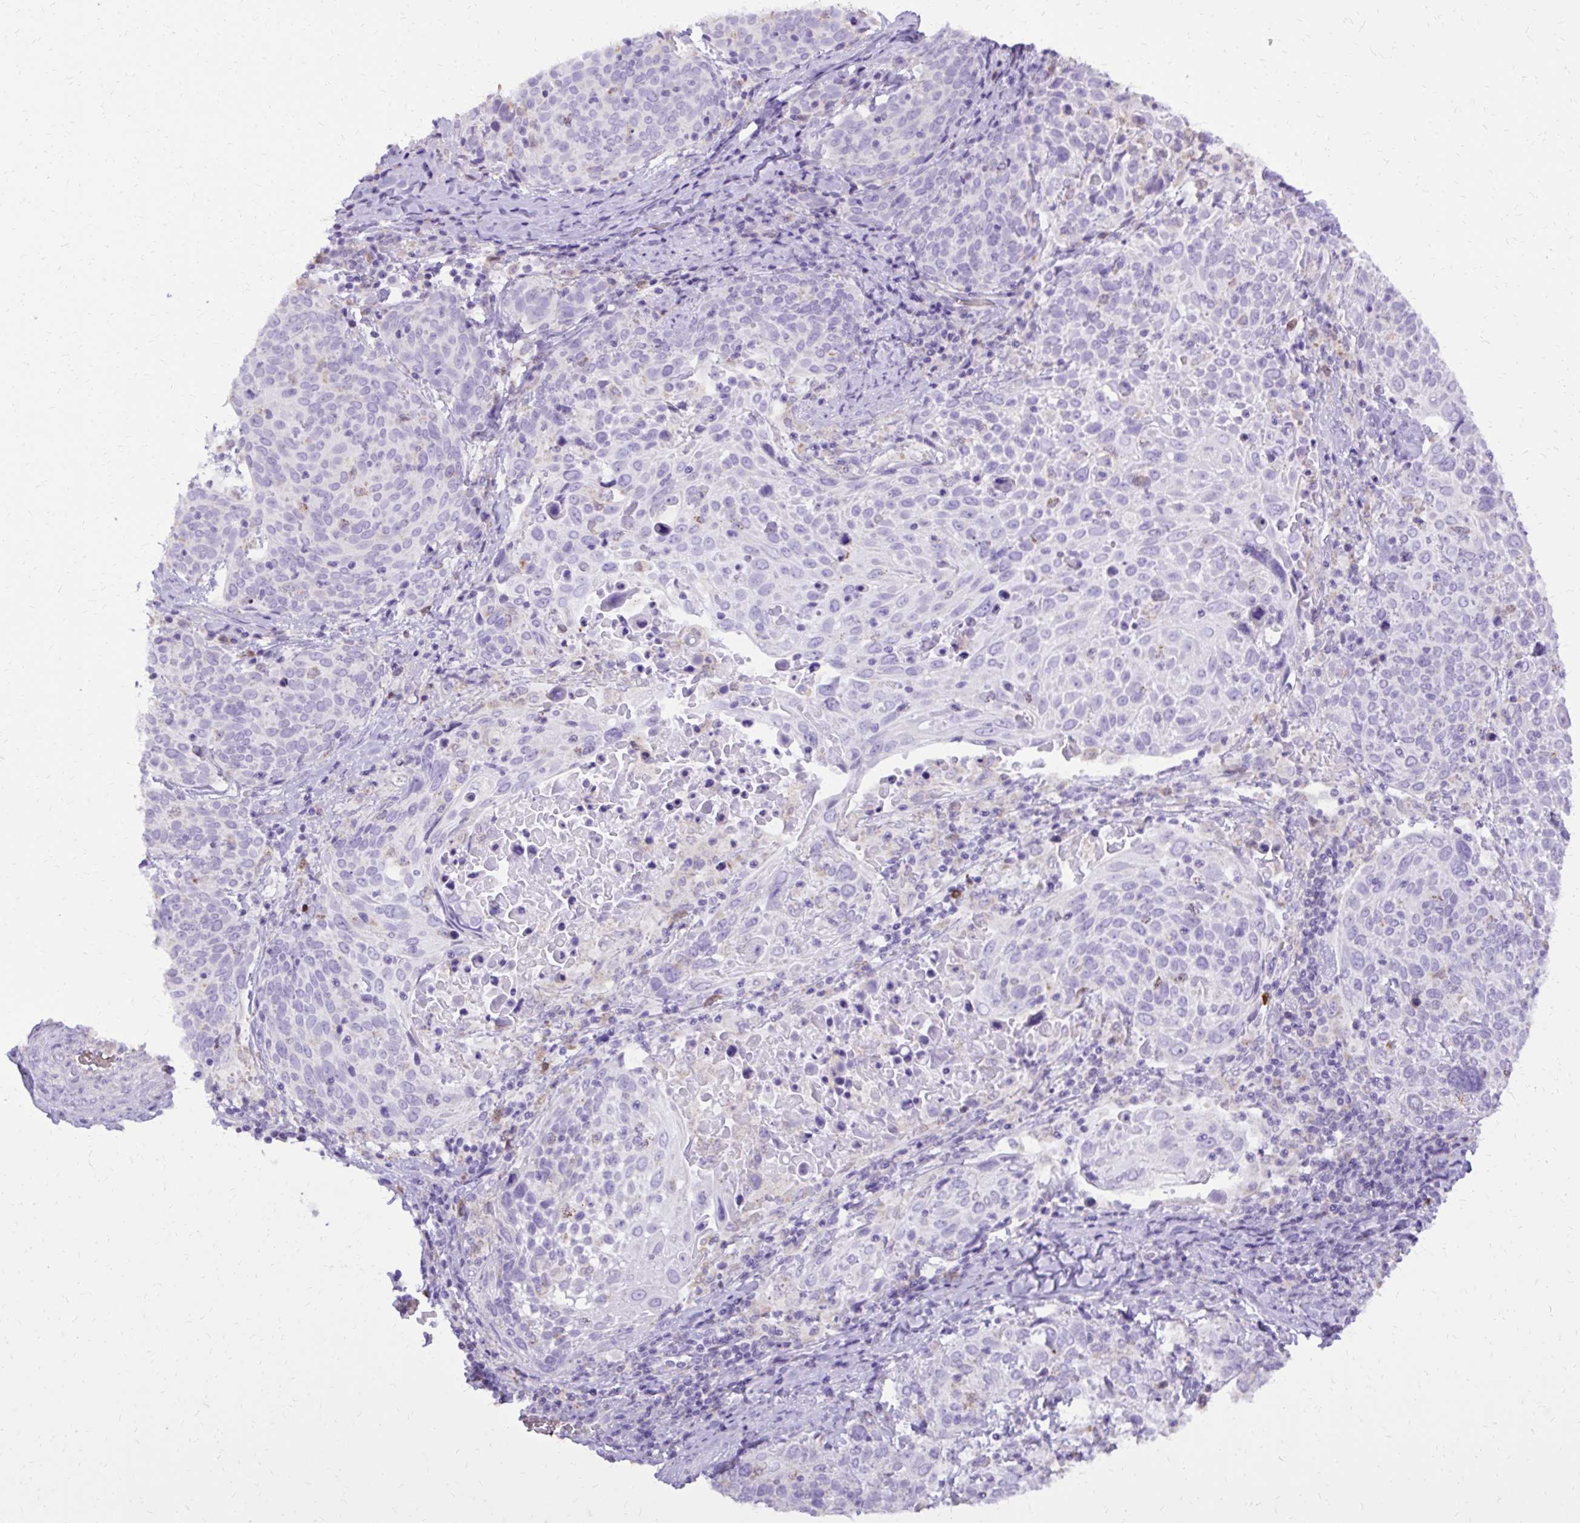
{"staining": {"intensity": "negative", "quantity": "none", "location": "none"}, "tissue": "cervical cancer", "cell_type": "Tumor cells", "image_type": "cancer", "snomed": [{"axis": "morphology", "description": "Squamous cell carcinoma, NOS"}, {"axis": "topography", "description": "Cervix"}], "caption": "Immunohistochemical staining of human squamous cell carcinoma (cervical) reveals no significant positivity in tumor cells. (Immunohistochemistry (ihc), brightfield microscopy, high magnification).", "gene": "CAT", "patient": {"sex": "female", "age": 61}}